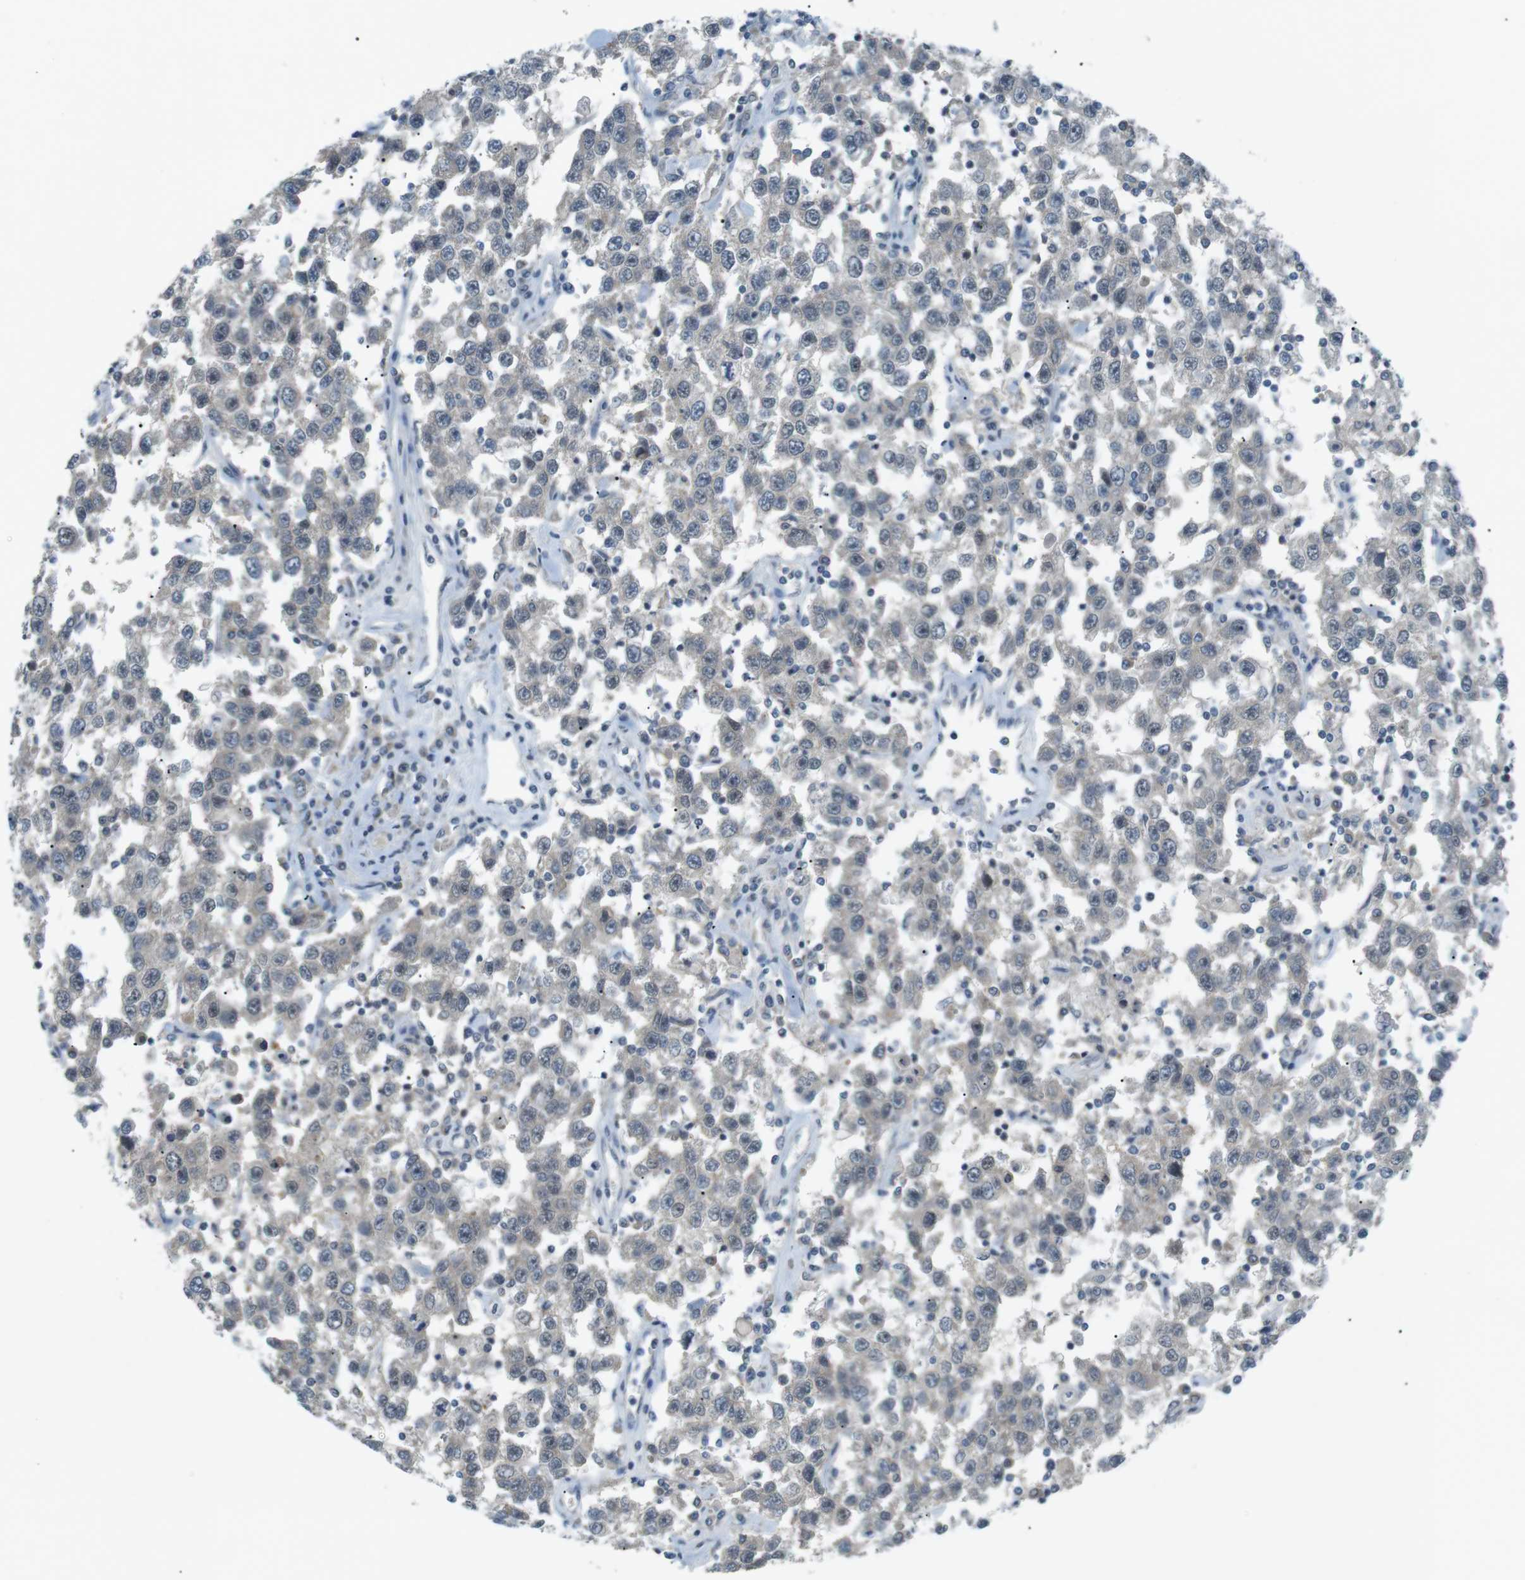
{"staining": {"intensity": "negative", "quantity": "none", "location": "none"}, "tissue": "testis cancer", "cell_type": "Tumor cells", "image_type": "cancer", "snomed": [{"axis": "morphology", "description": "Seminoma, NOS"}, {"axis": "topography", "description": "Testis"}], "caption": "The IHC micrograph has no significant expression in tumor cells of testis cancer tissue. (IHC, brightfield microscopy, high magnification).", "gene": "RTN3", "patient": {"sex": "male", "age": 41}}